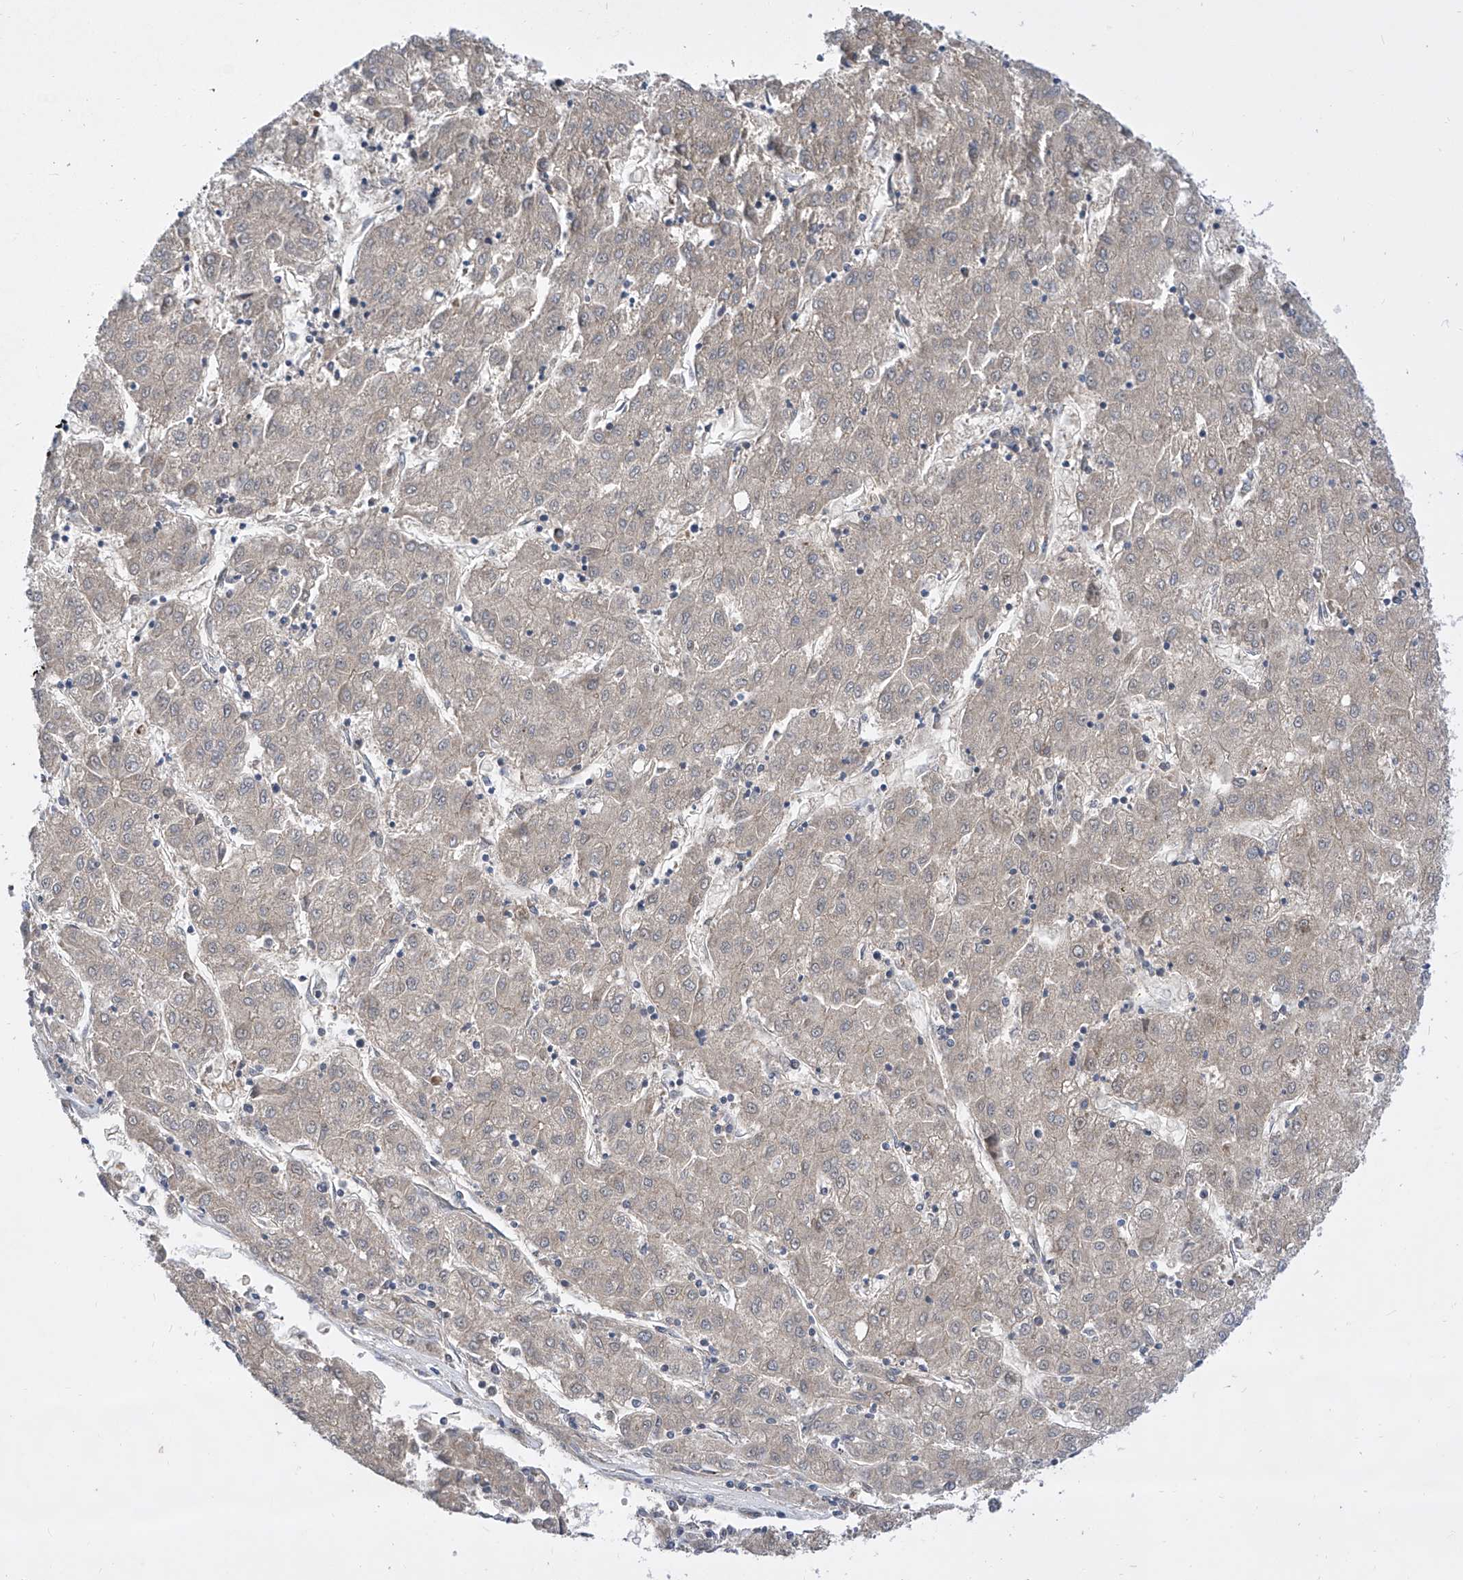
{"staining": {"intensity": "weak", "quantity": "<25%", "location": "cytoplasmic/membranous"}, "tissue": "liver cancer", "cell_type": "Tumor cells", "image_type": "cancer", "snomed": [{"axis": "morphology", "description": "Carcinoma, Hepatocellular, NOS"}, {"axis": "topography", "description": "Liver"}], "caption": "Immunohistochemical staining of liver cancer (hepatocellular carcinoma) reveals no significant staining in tumor cells.", "gene": "SRBD1", "patient": {"sex": "male", "age": 72}}